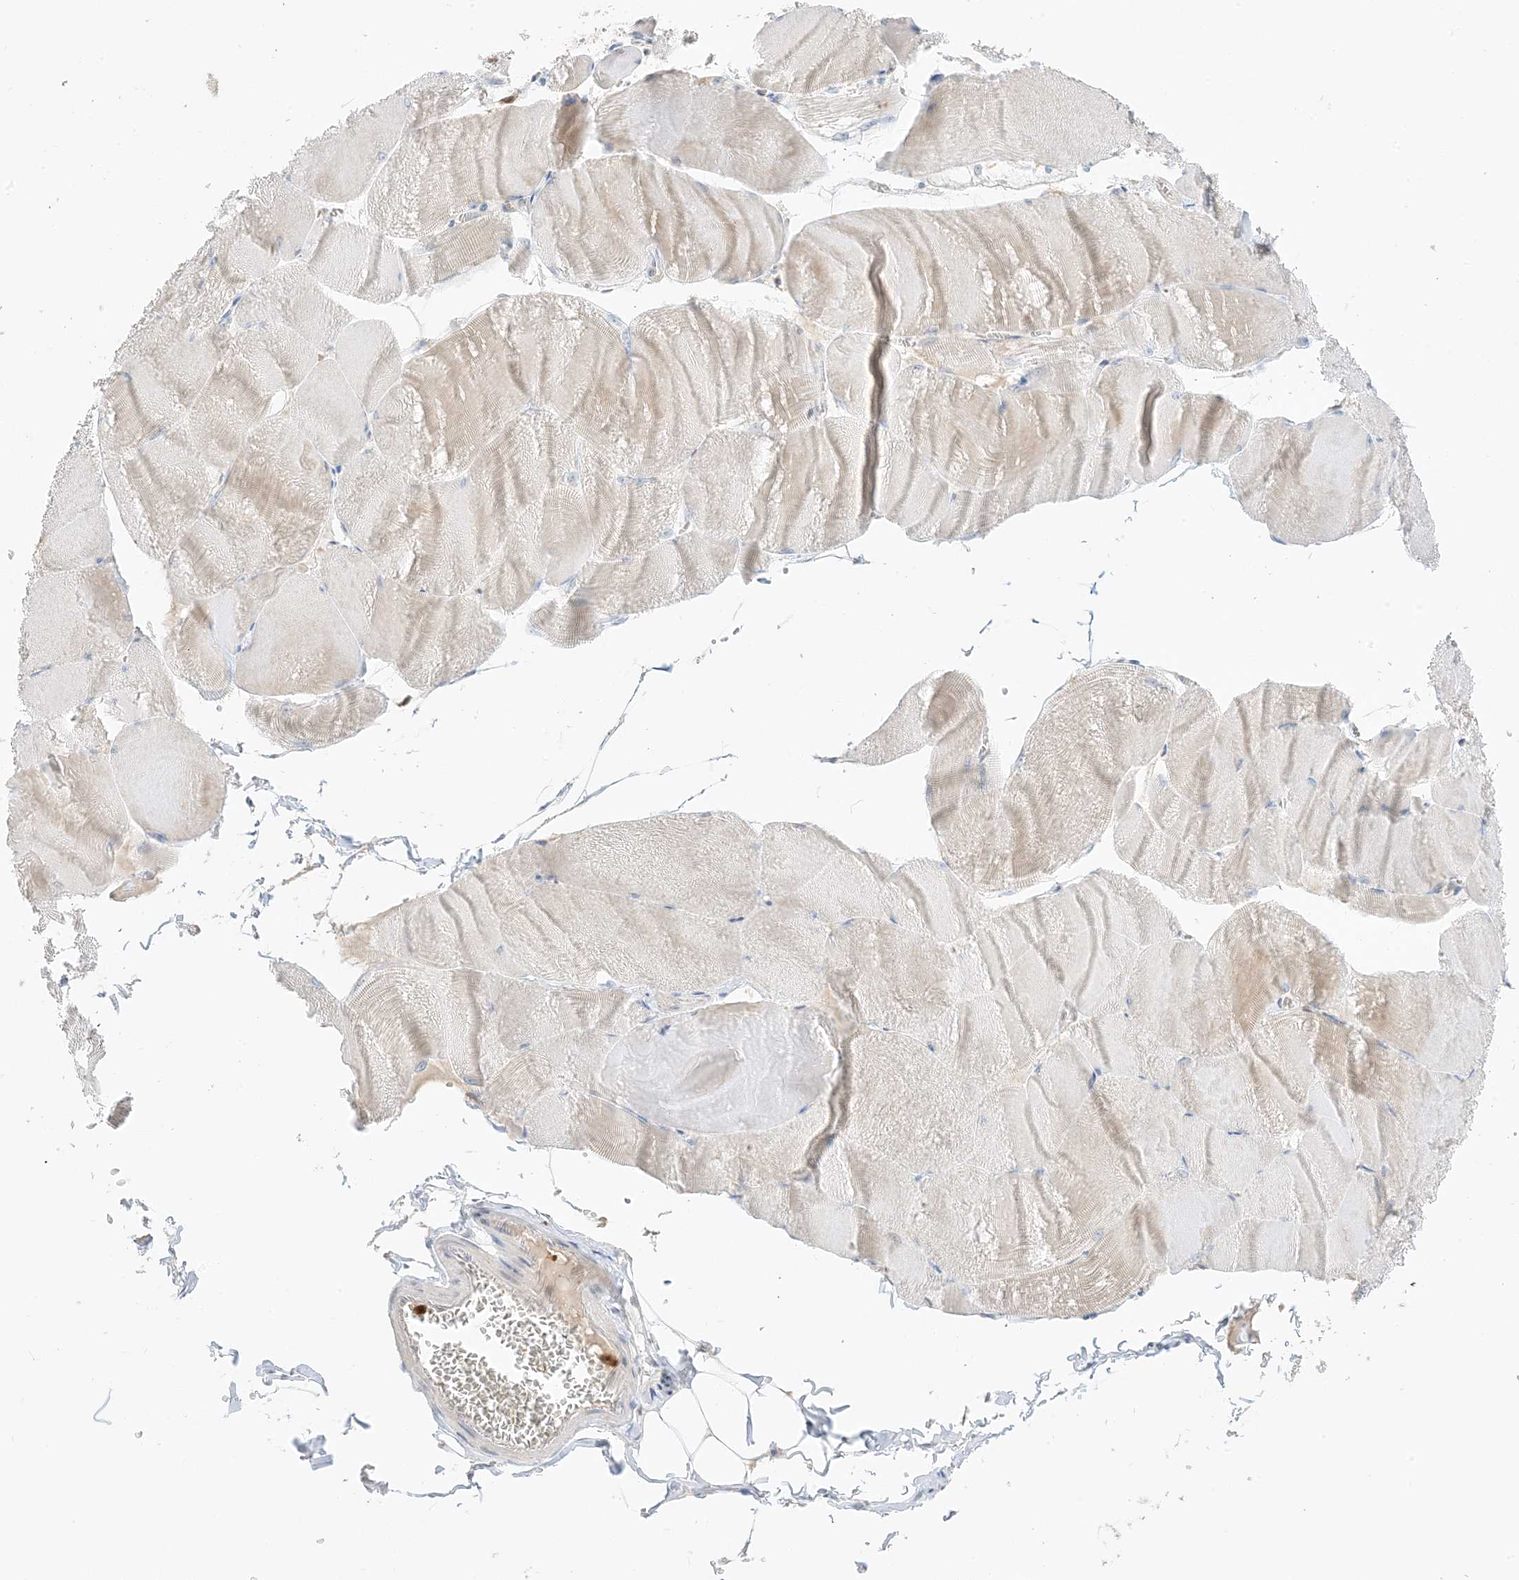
{"staining": {"intensity": "negative", "quantity": "none", "location": "none"}, "tissue": "skeletal muscle", "cell_type": "Myocytes", "image_type": "normal", "snomed": [{"axis": "morphology", "description": "Normal tissue, NOS"}, {"axis": "morphology", "description": "Basal cell carcinoma"}, {"axis": "topography", "description": "Skeletal muscle"}], "caption": "A photomicrograph of human skeletal muscle is negative for staining in myocytes. (DAB (3,3'-diaminobenzidine) immunohistochemistry (IHC), high magnification).", "gene": "GCA", "patient": {"sex": "female", "age": 64}}